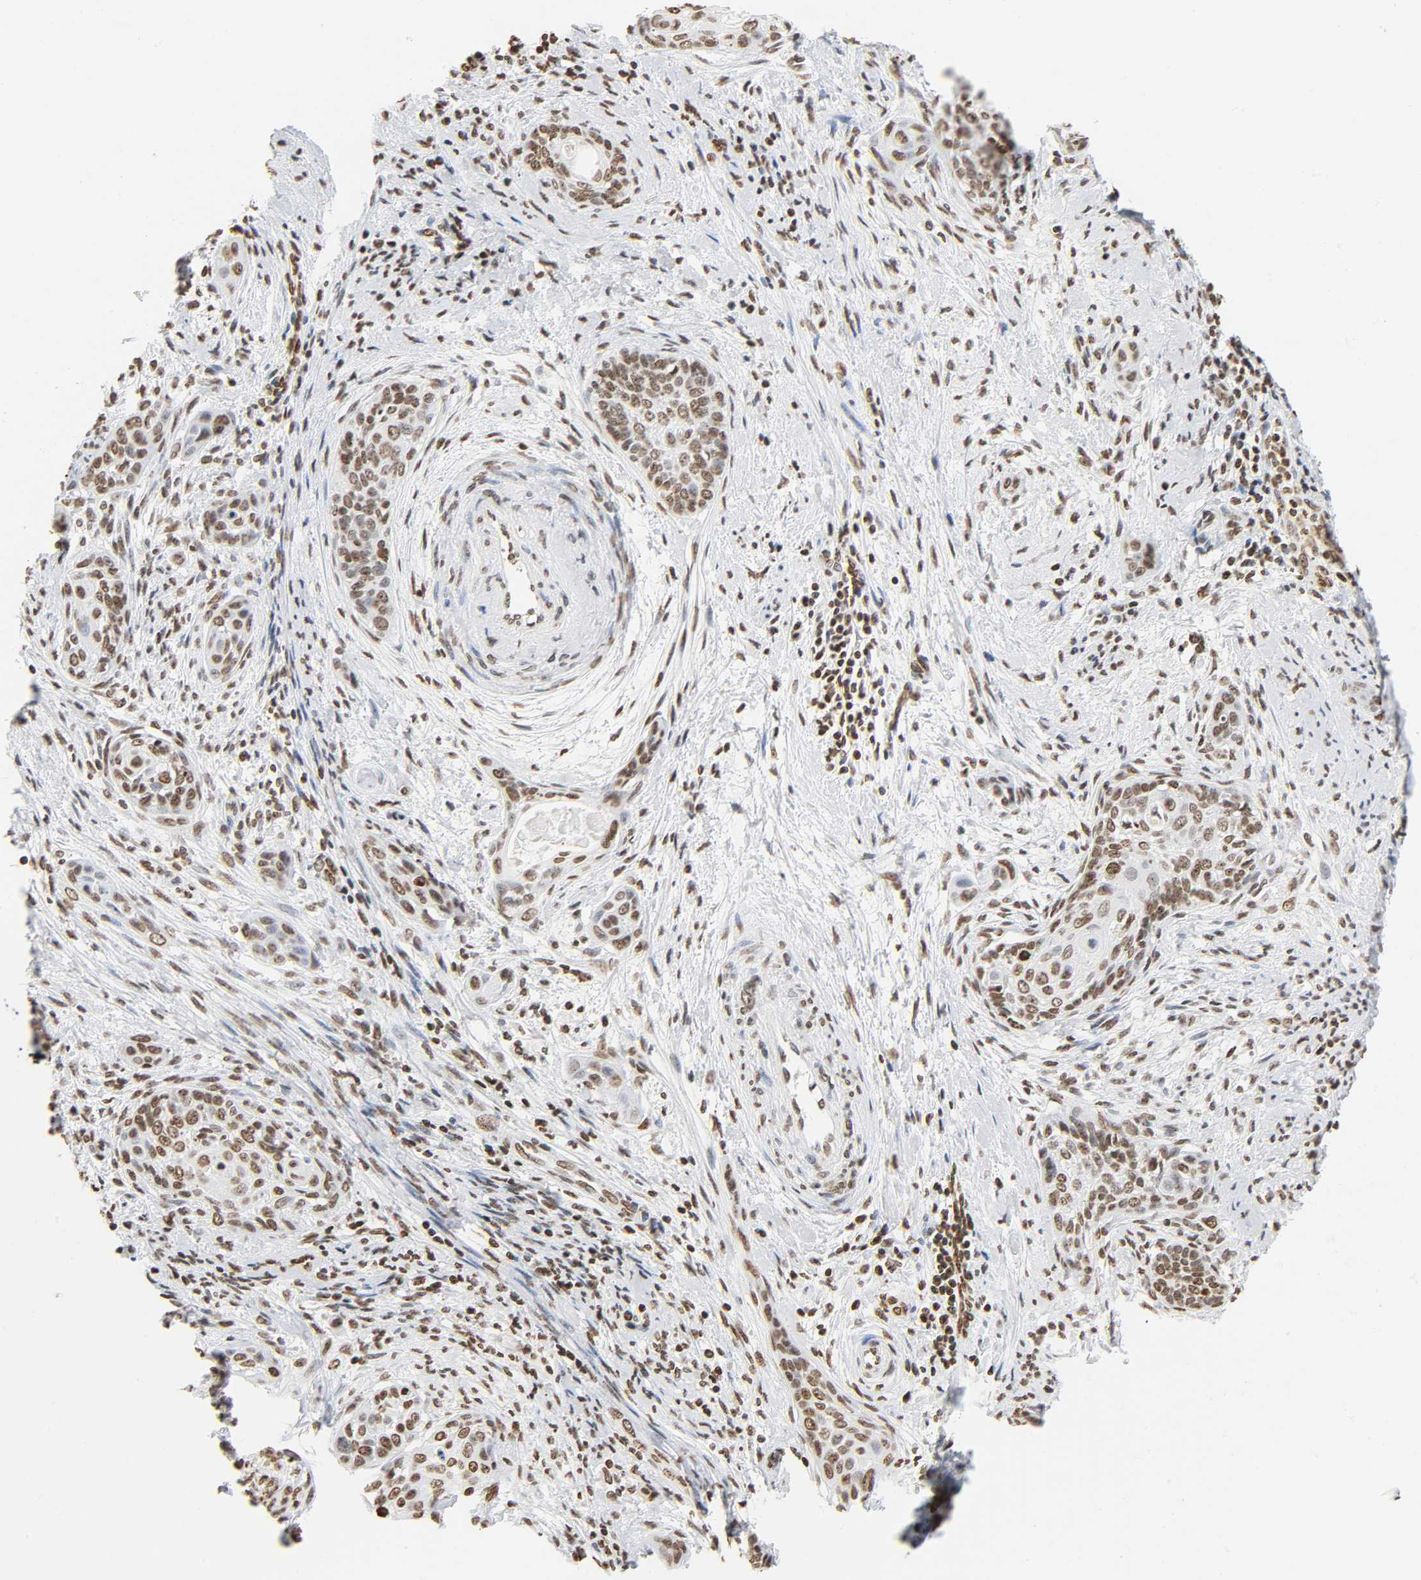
{"staining": {"intensity": "moderate", "quantity": ">75%", "location": "nuclear"}, "tissue": "cervical cancer", "cell_type": "Tumor cells", "image_type": "cancer", "snomed": [{"axis": "morphology", "description": "Squamous cell carcinoma, NOS"}, {"axis": "topography", "description": "Cervix"}], "caption": "High-power microscopy captured an immunohistochemistry (IHC) histopathology image of cervical cancer (squamous cell carcinoma), revealing moderate nuclear expression in approximately >75% of tumor cells. The protein is stained brown, and the nuclei are stained in blue (DAB IHC with brightfield microscopy, high magnification).", "gene": "HOXA6", "patient": {"sex": "female", "age": 33}}